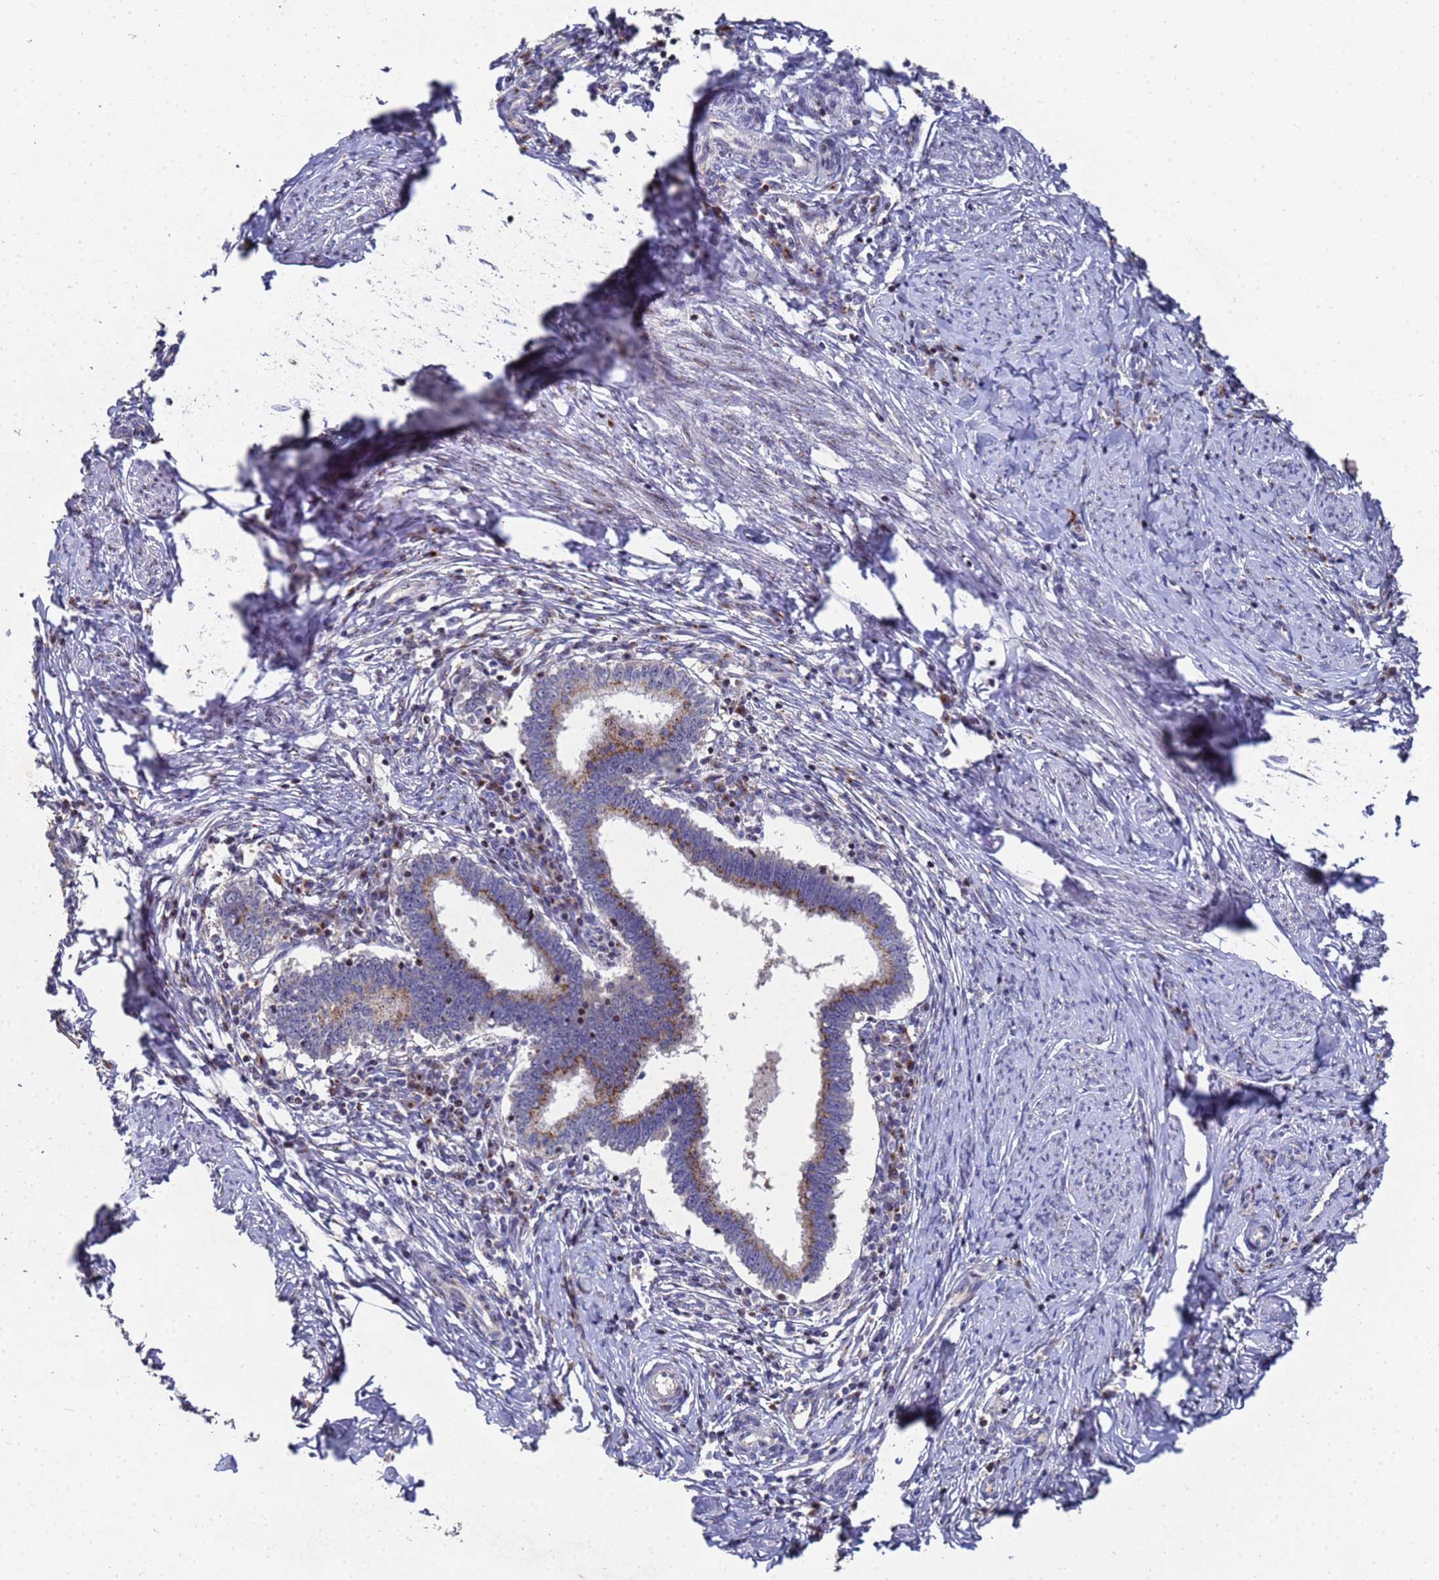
{"staining": {"intensity": "moderate", "quantity": ">75%", "location": "cytoplasmic/membranous"}, "tissue": "cervical cancer", "cell_type": "Tumor cells", "image_type": "cancer", "snomed": [{"axis": "morphology", "description": "Adenocarcinoma, NOS"}, {"axis": "topography", "description": "Cervix"}], "caption": "Human cervical adenocarcinoma stained with a protein marker reveals moderate staining in tumor cells.", "gene": "NSUN6", "patient": {"sex": "female", "age": 36}}